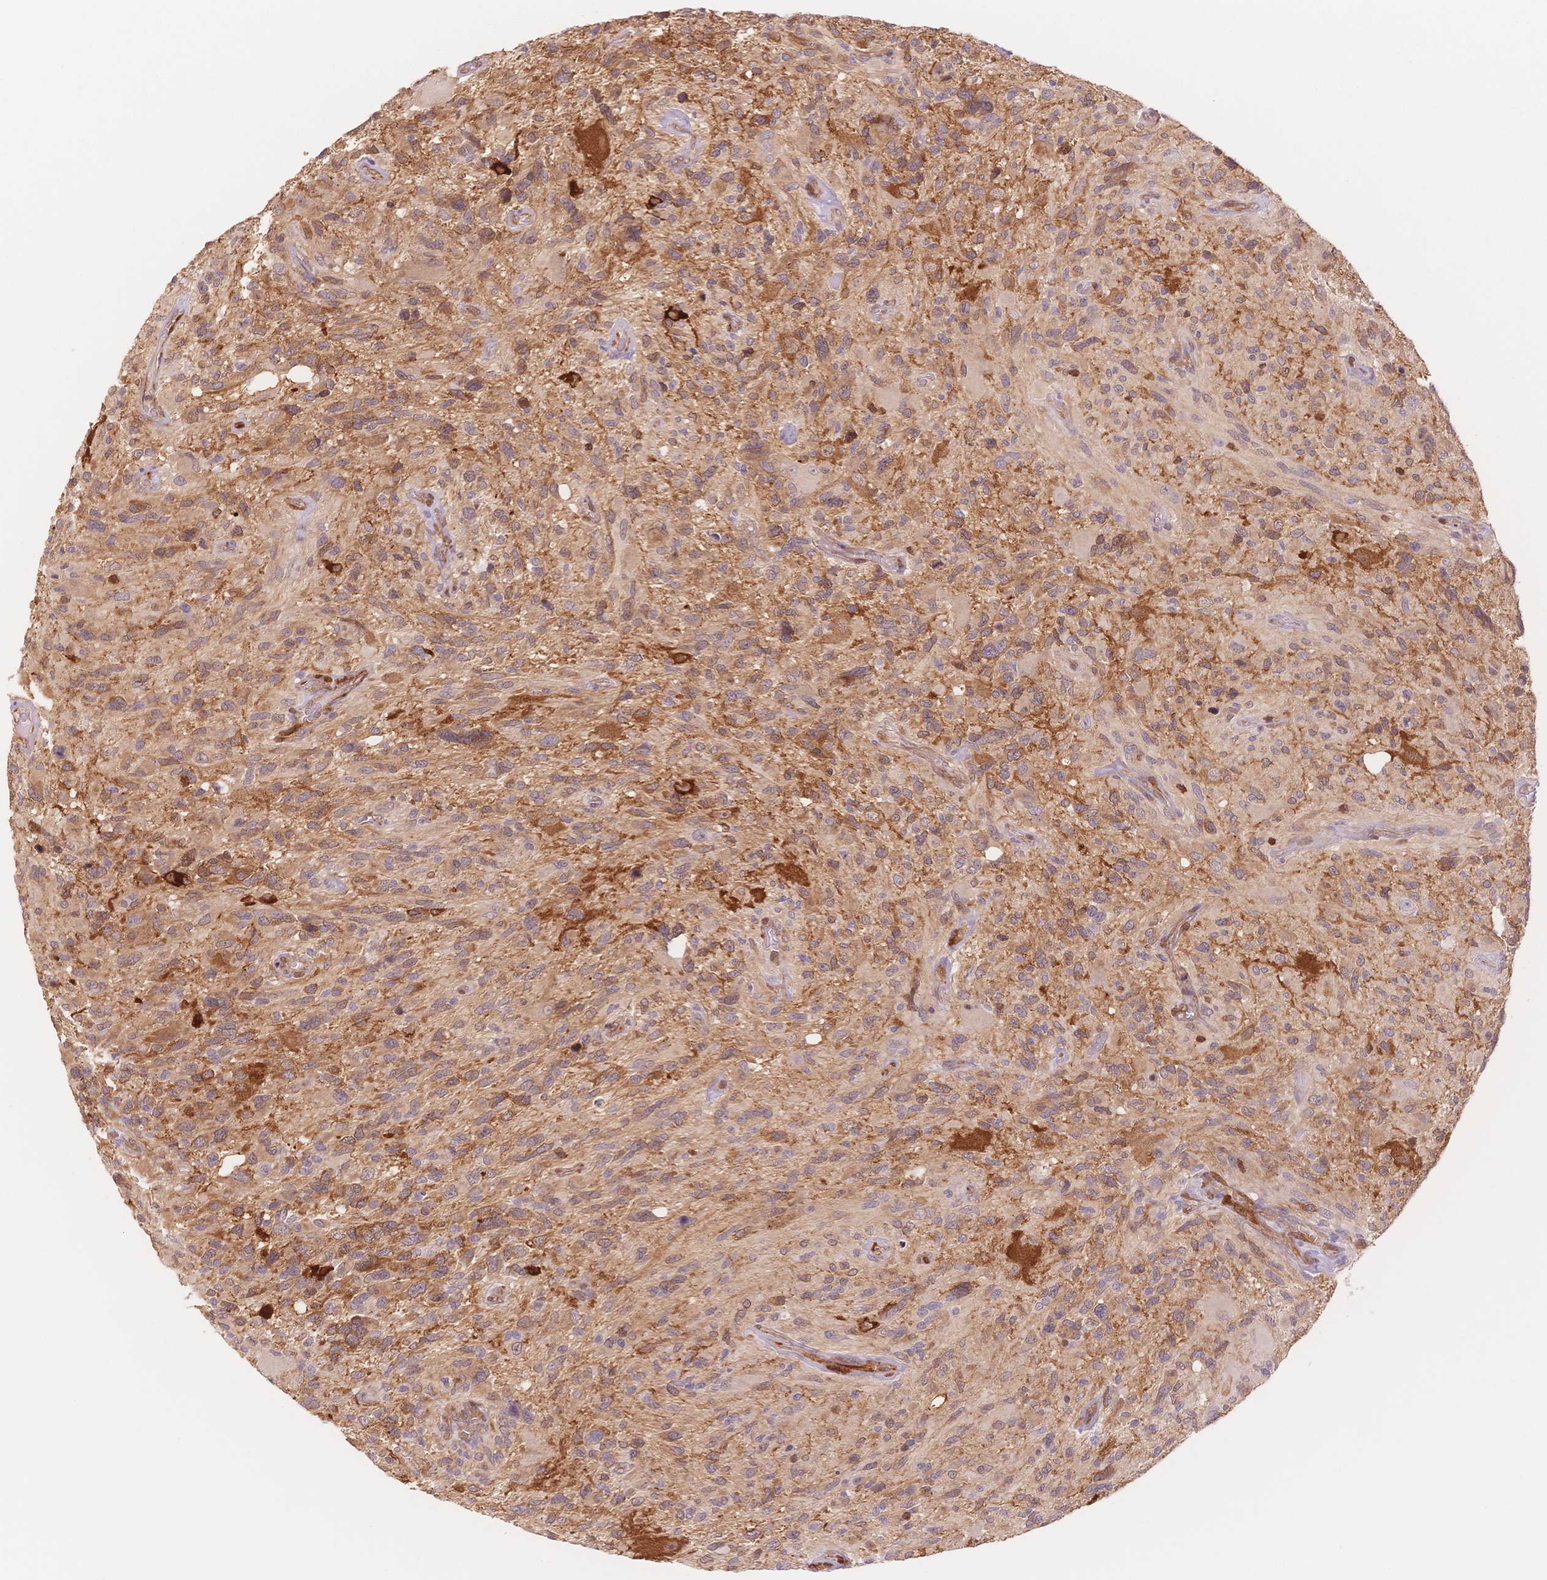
{"staining": {"intensity": "weak", "quantity": "<25%", "location": "cytoplasmic/membranous"}, "tissue": "glioma", "cell_type": "Tumor cells", "image_type": "cancer", "snomed": [{"axis": "morphology", "description": "Glioma, malignant, High grade"}, {"axis": "topography", "description": "Brain"}], "caption": "This image is of high-grade glioma (malignant) stained with immunohistochemistry (IHC) to label a protein in brown with the nuclei are counter-stained blue. There is no expression in tumor cells.", "gene": "STK39", "patient": {"sex": "male", "age": 49}}